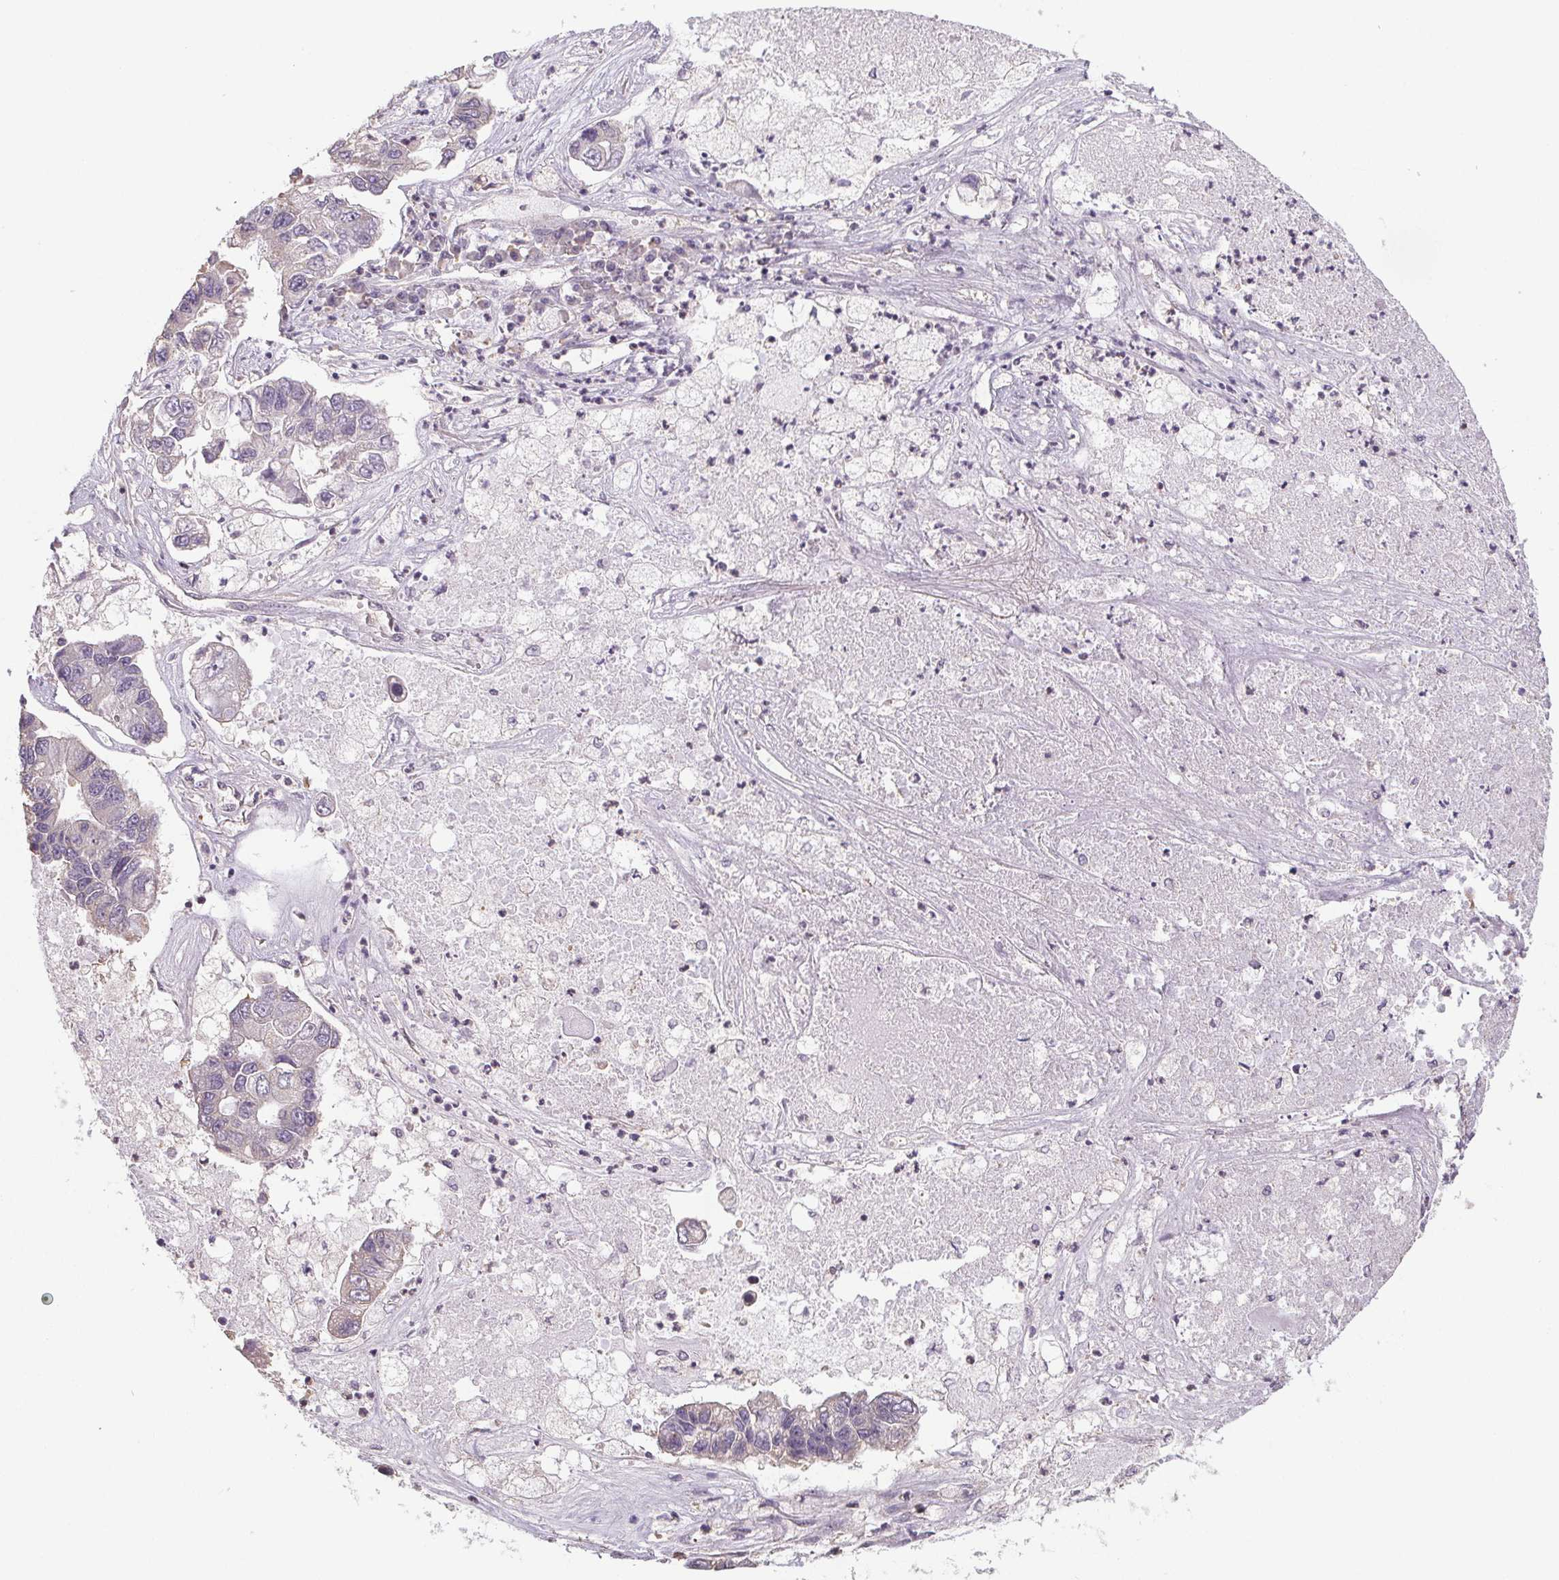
{"staining": {"intensity": "negative", "quantity": "none", "location": "none"}, "tissue": "lung cancer", "cell_type": "Tumor cells", "image_type": "cancer", "snomed": [{"axis": "morphology", "description": "Adenocarcinoma, NOS"}, {"axis": "topography", "description": "Bronchus"}, {"axis": "topography", "description": "Lung"}], "caption": "DAB (3,3'-diaminobenzidine) immunohistochemical staining of lung cancer shows no significant positivity in tumor cells.", "gene": "SLC26A2", "patient": {"sex": "female", "age": 51}}